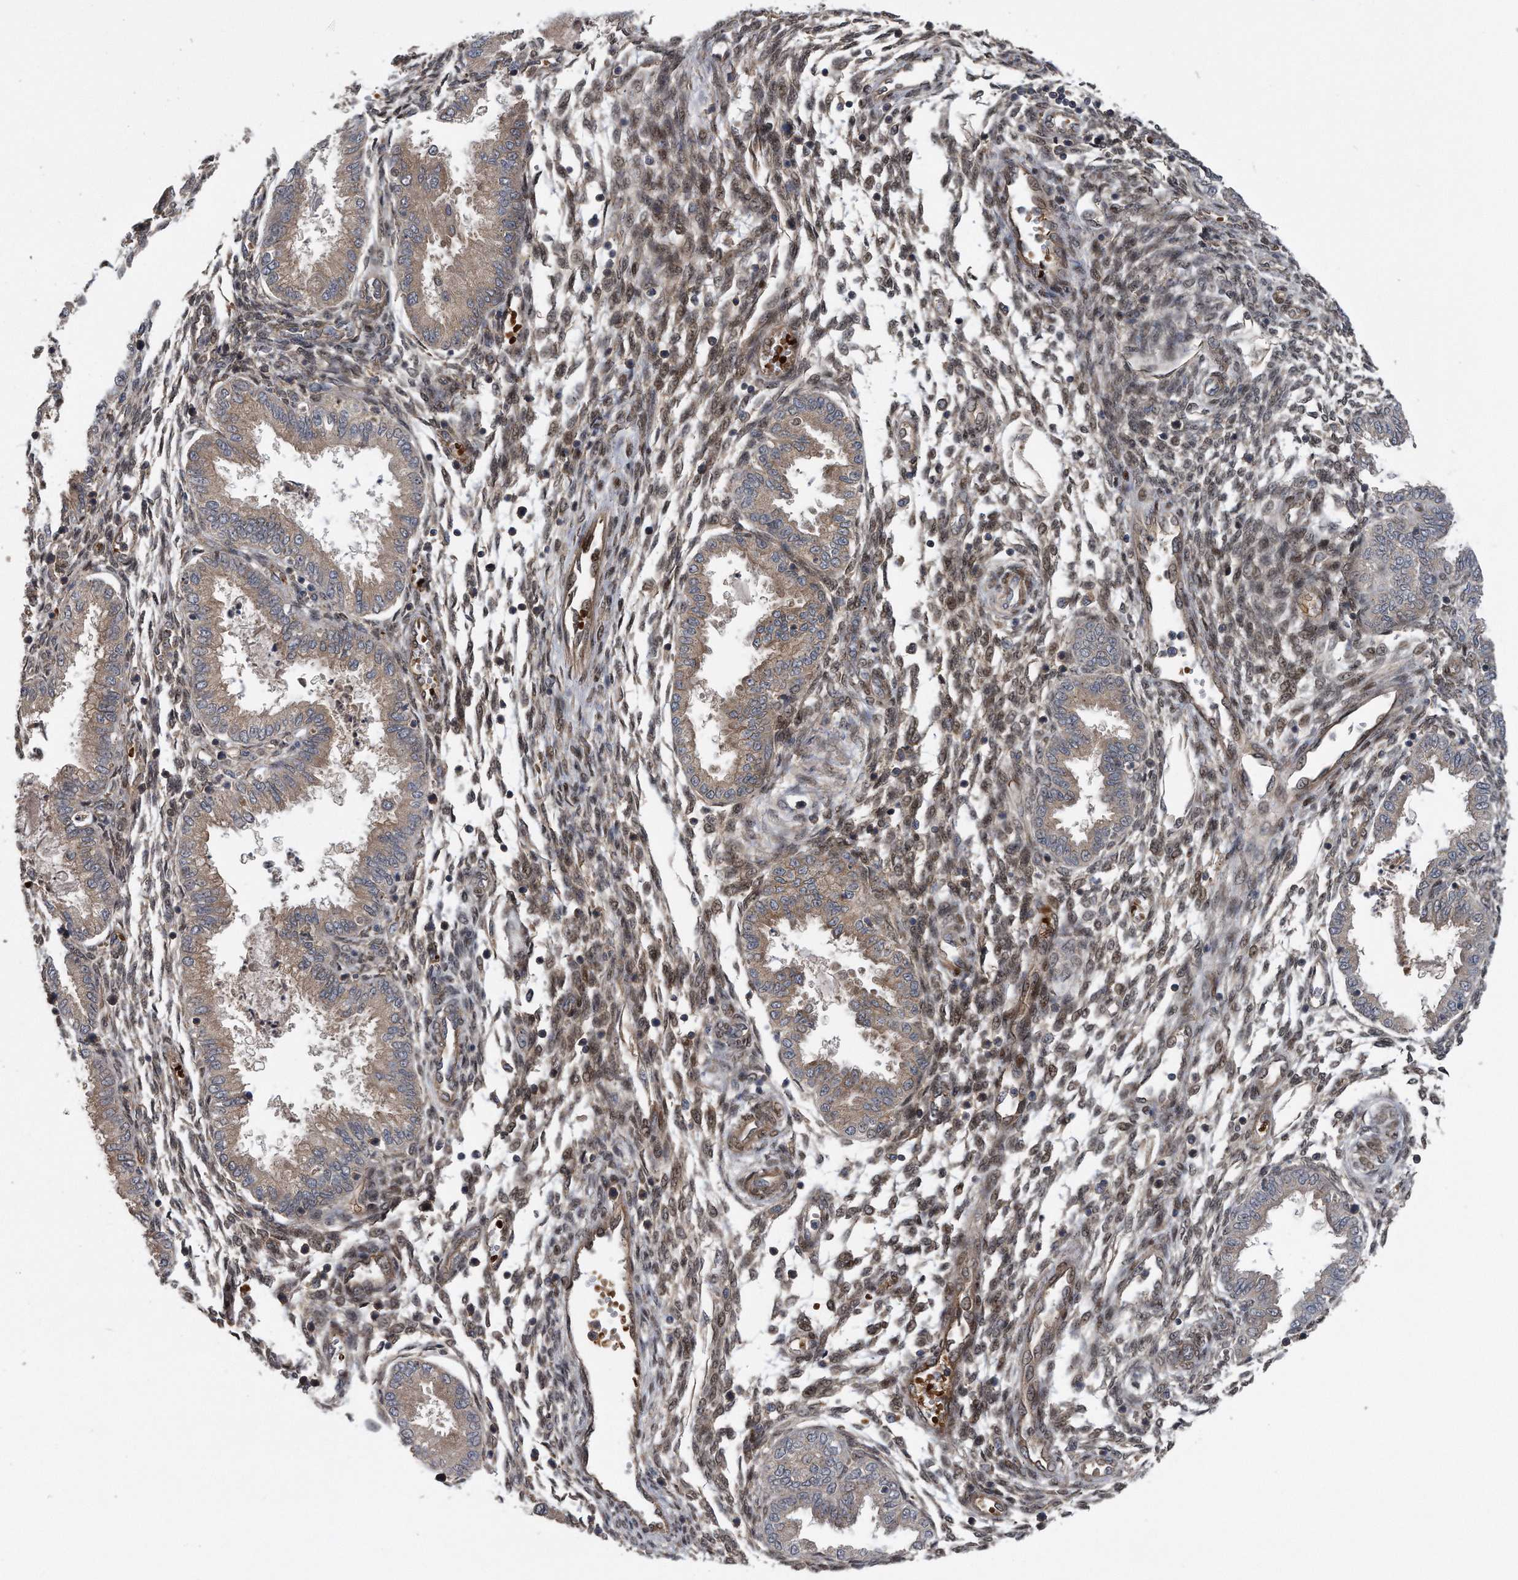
{"staining": {"intensity": "moderate", "quantity": ">75%", "location": "nuclear"}, "tissue": "endometrium", "cell_type": "Cells in endometrial stroma", "image_type": "normal", "snomed": [{"axis": "morphology", "description": "Normal tissue, NOS"}, {"axis": "topography", "description": "Endometrium"}], "caption": "A histopathology image of human endometrium stained for a protein shows moderate nuclear brown staining in cells in endometrial stroma. (IHC, brightfield microscopy, high magnification).", "gene": "ZNF79", "patient": {"sex": "female", "age": 33}}